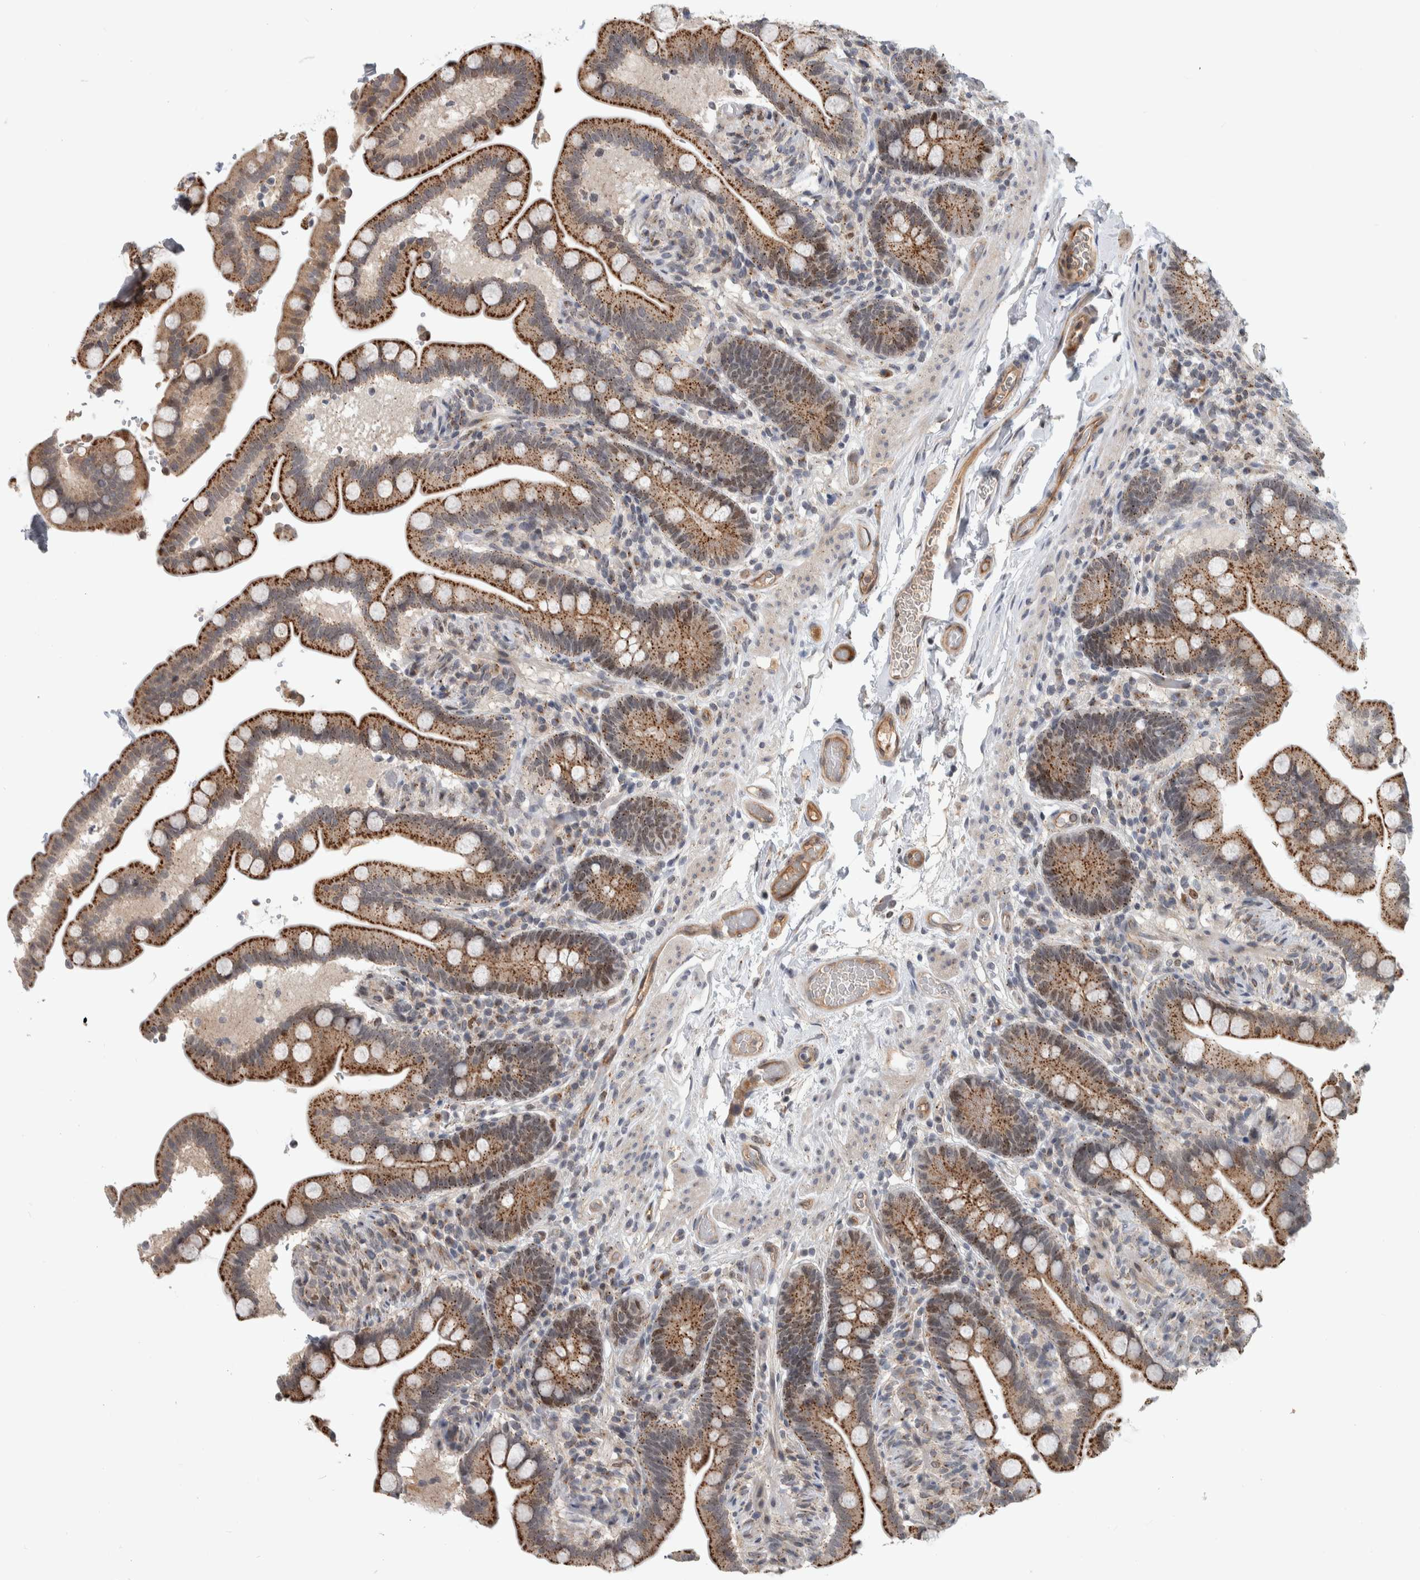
{"staining": {"intensity": "weak", "quantity": ">75%", "location": "cytoplasmic/membranous"}, "tissue": "colon", "cell_type": "Endothelial cells", "image_type": "normal", "snomed": [{"axis": "morphology", "description": "Normal tissue, NOS"}, {"axis": "topography", "description": "Smooth muscle"}, {"axis": "topography", "description": "Colon"}], "caption": "Immunohistochemistry (DAB (3,3'-diaminobenzidine)) staining of unremarkable human colon exhibits weak cytoplasmic/membranous protein staining in approximately >75% of endothelial cells. (IHC, brightfield microscopy, high magnification).", "gene": "MSL1", "patient": {"sex": "male", "age": 73}}